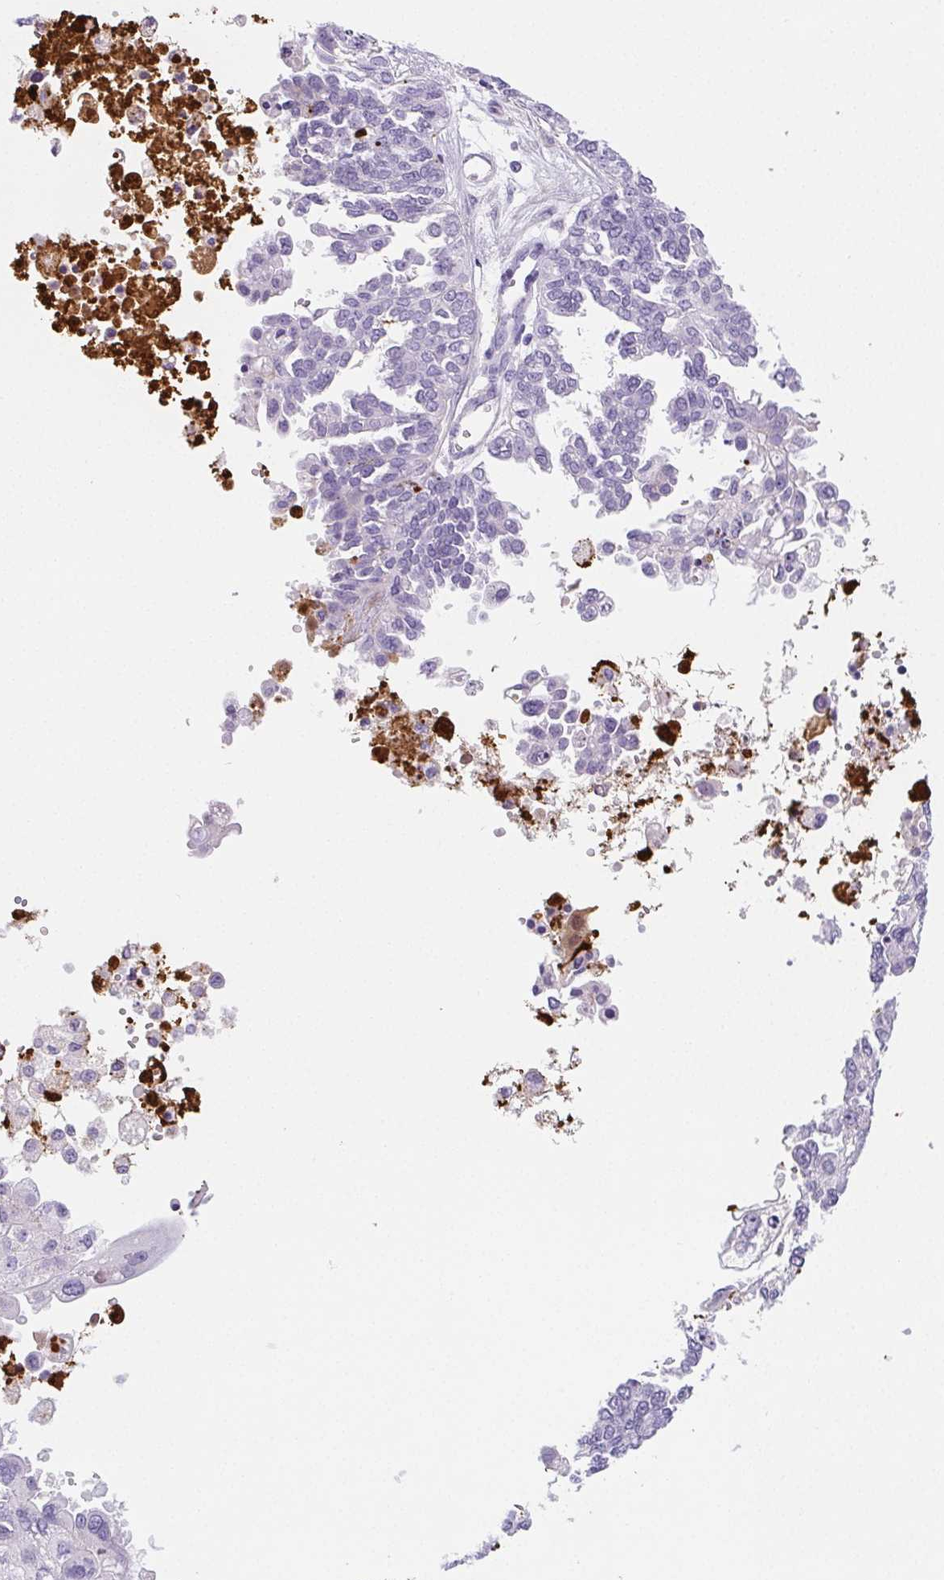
{"staining": {"intensity": "negative", "quantity": "none", "location": "none"}, "tissue": "ovarian cancer", "cell_type": "Tumor cells", "image_type": "cancer", "snomed": [{"axis": "morphology", "description": "Cystadenocarcinoma, serous, NOS"}, {"axis": "topography", "description": "Ovary"}], "caption": "This is an immunohistochemistry photomicrograph of ovarian cancer (serous cystadenocarcinoma). There is no expression in tumor cells.", "gene": "VTN", "patient": {"sex": "female", "age": 53}}